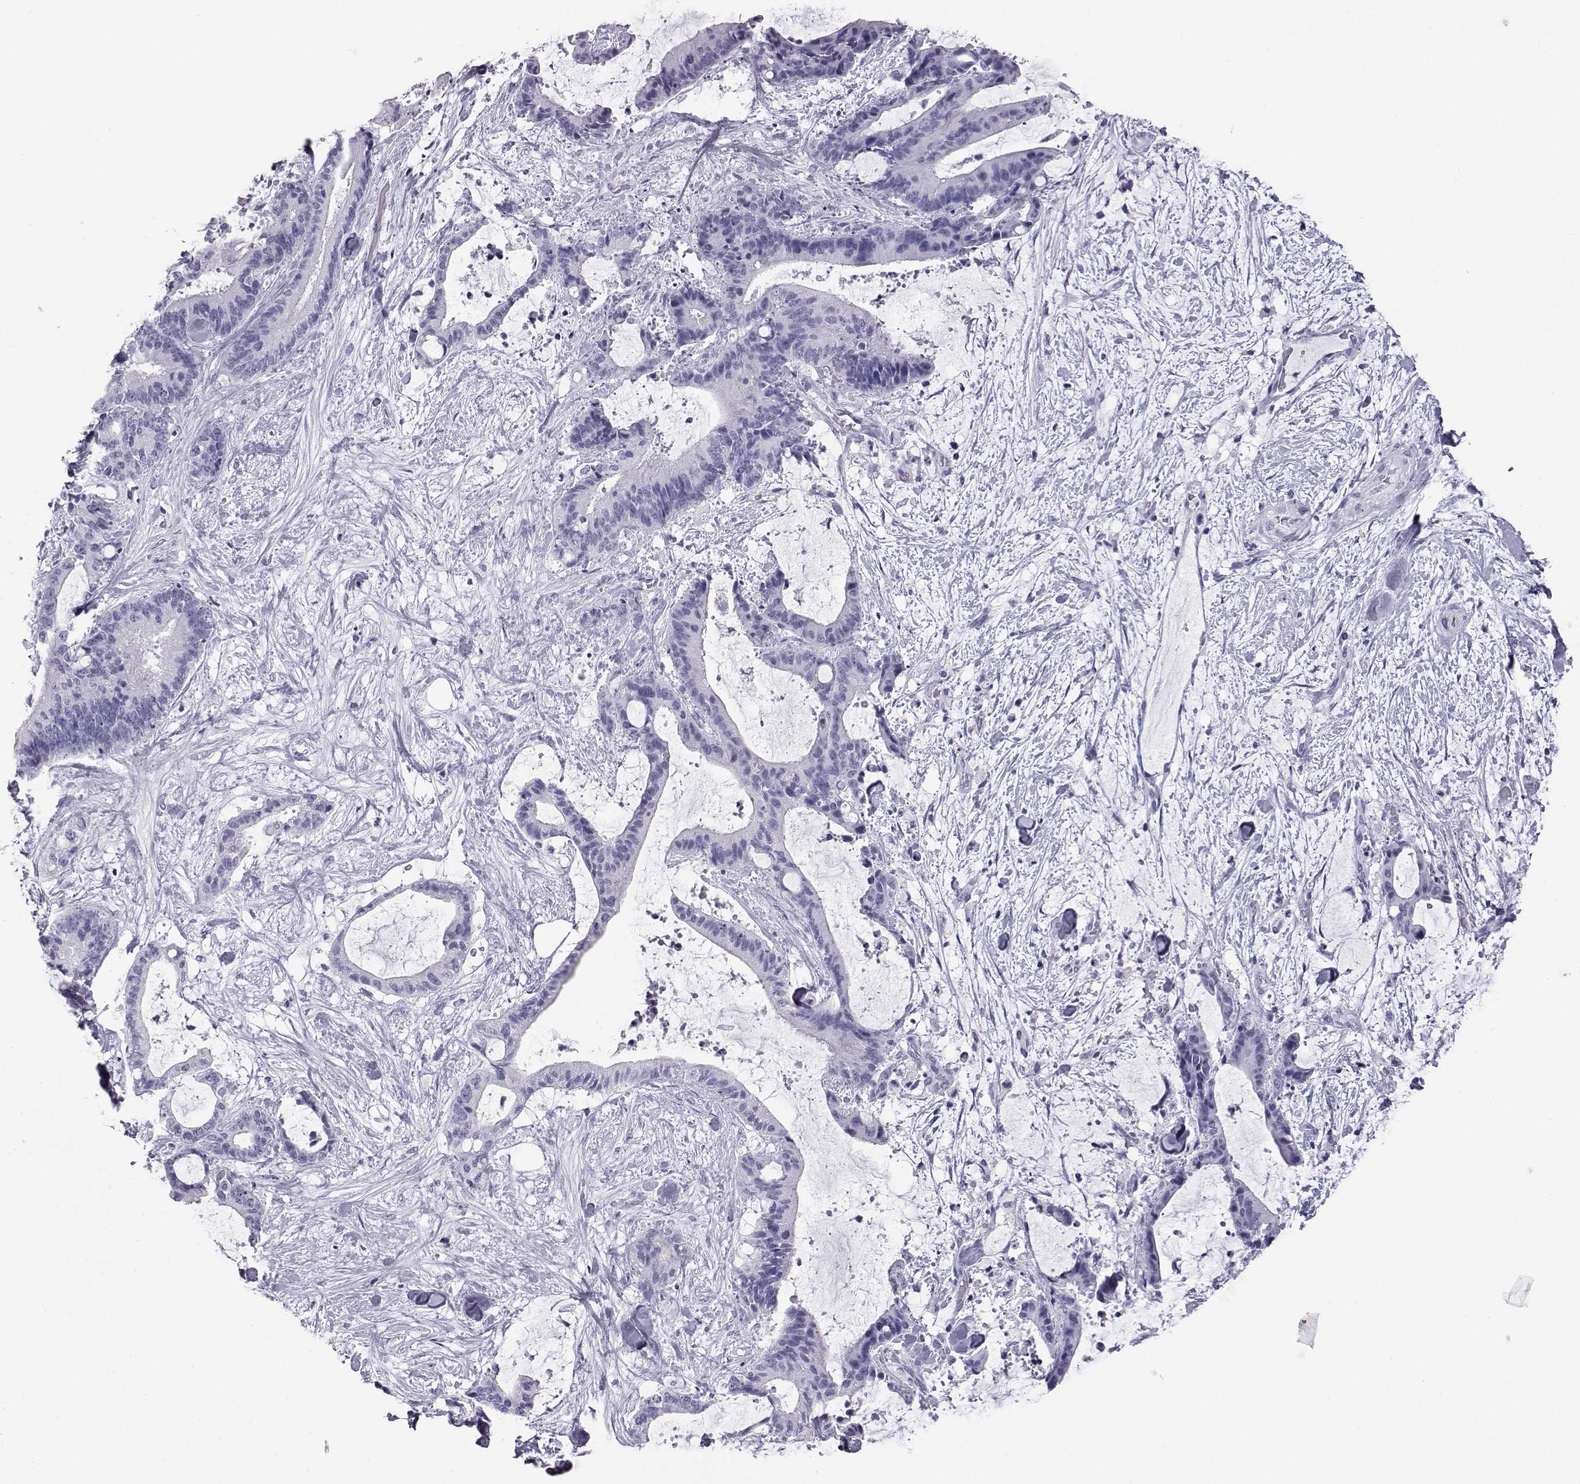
{"staining": {"intensity": "negative", "quantity": "none", "location": "none"}, "tissue": "liver cancer", "cell_type": "Tumor cells", "image_type": "cancer", "snomed": [{"axis": "morphology", "description": "Cholangiocarcinoma"}, {"axis": "topography", "description": "Liver"}], "caption": "This photomicrograph is of liver cancer (cholangiocarcinoma) stained with immunohistochemistry (IHC) to label a protein in brown with the nuclei are counter-stained blue. There is no staining in tumor cells.", "gene": "AKR1B1", "patient": {"sex": "female", "age": 73}}